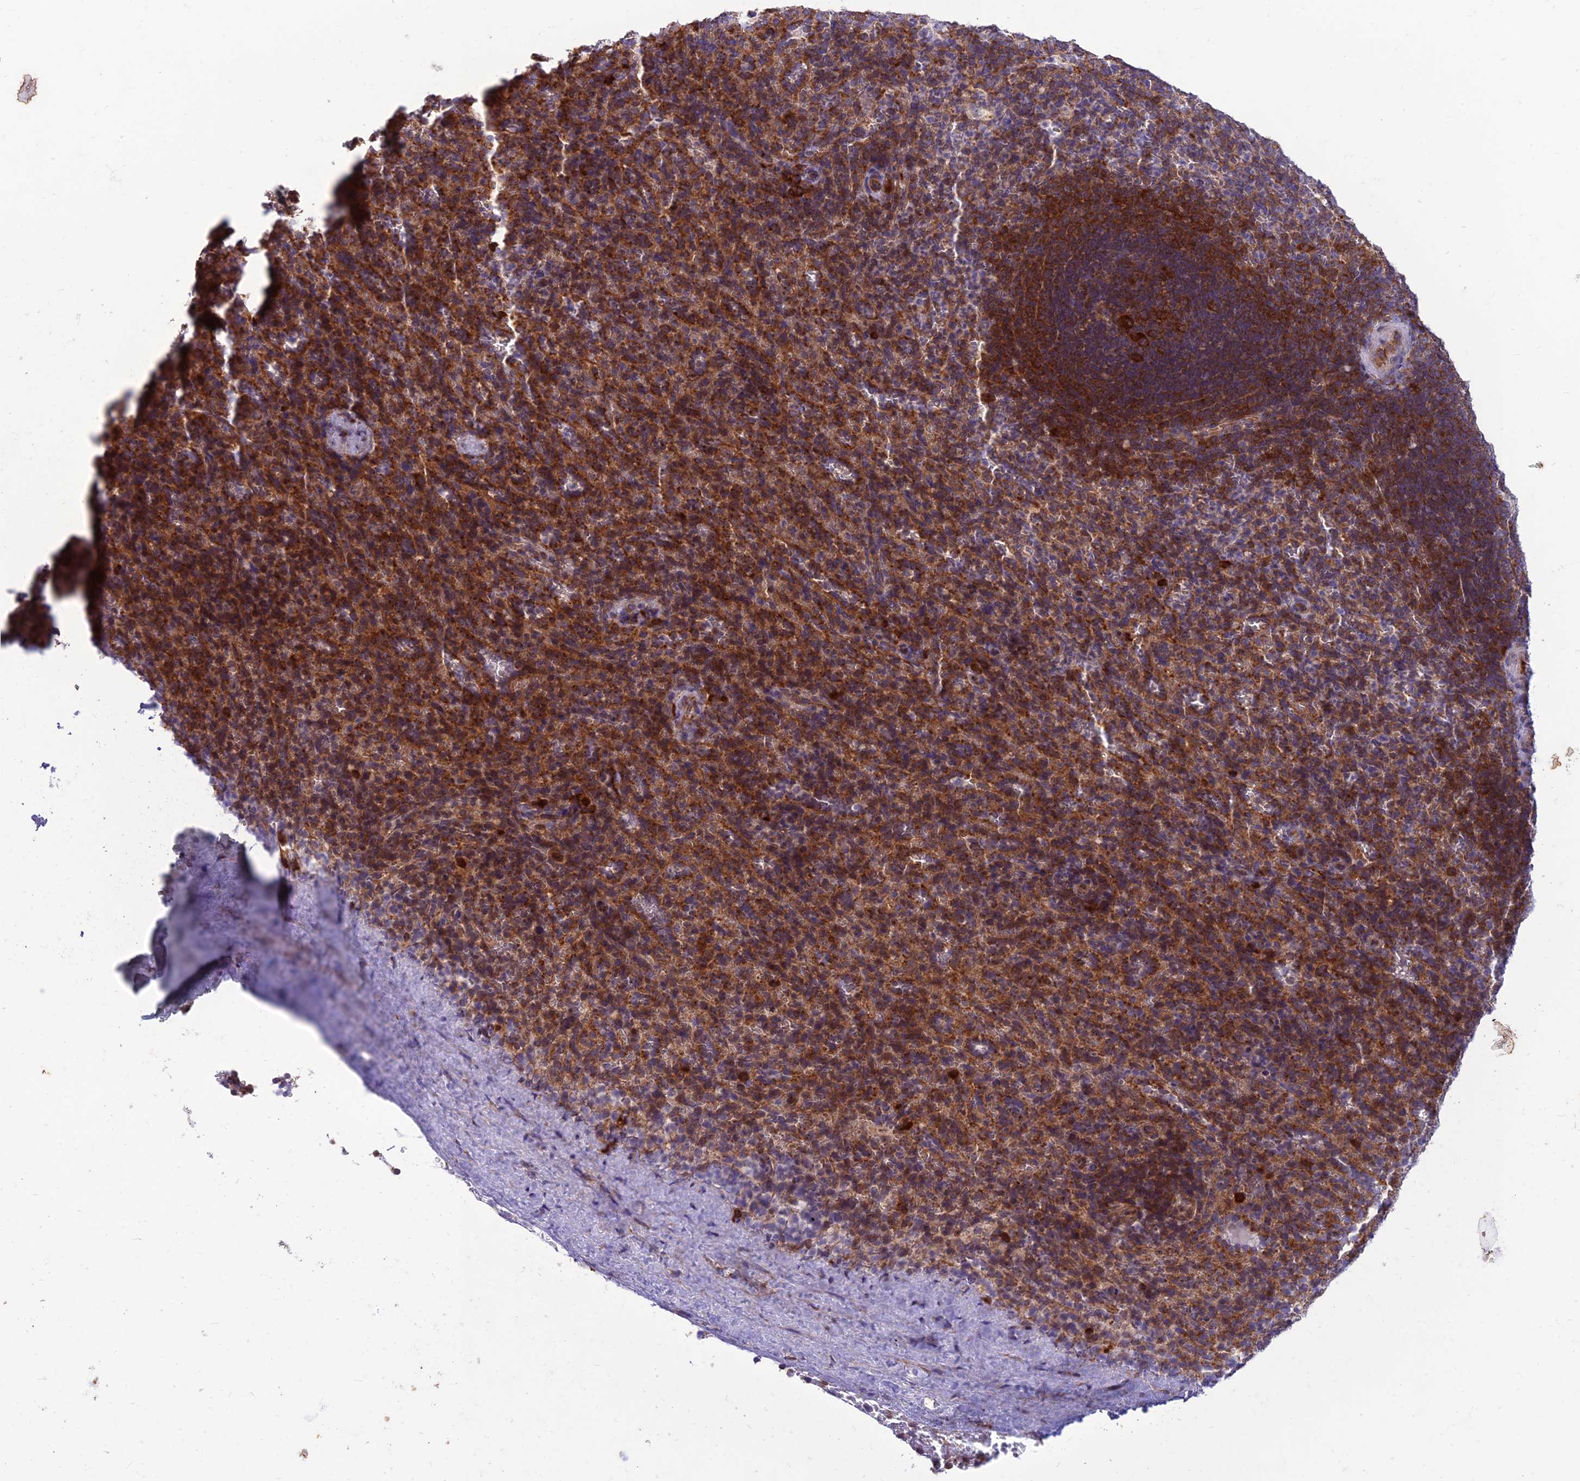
{"staining": {"intensity": "moderate", "quantity": "<25%", "location": "cytoplasmic/membranous"}, "tissue": "spleen", "cell_type": "Cells in red pulp", "image_type": "normal", "snomed": [{"axis": "morphology", "description": "Normal tissue, NOS"}, {"axis": "topography", "description": "Spleen"}], "caption": "Immunohistochemistry (IHC) image of benign human spleen stained for a protein (brown), which reveals low levels of moderate cytoplasmic/membranous staining in approximately <25% of cells in red pulp.", "gene": "RPL17", "patient": {"sex": "female", "age": 21}}